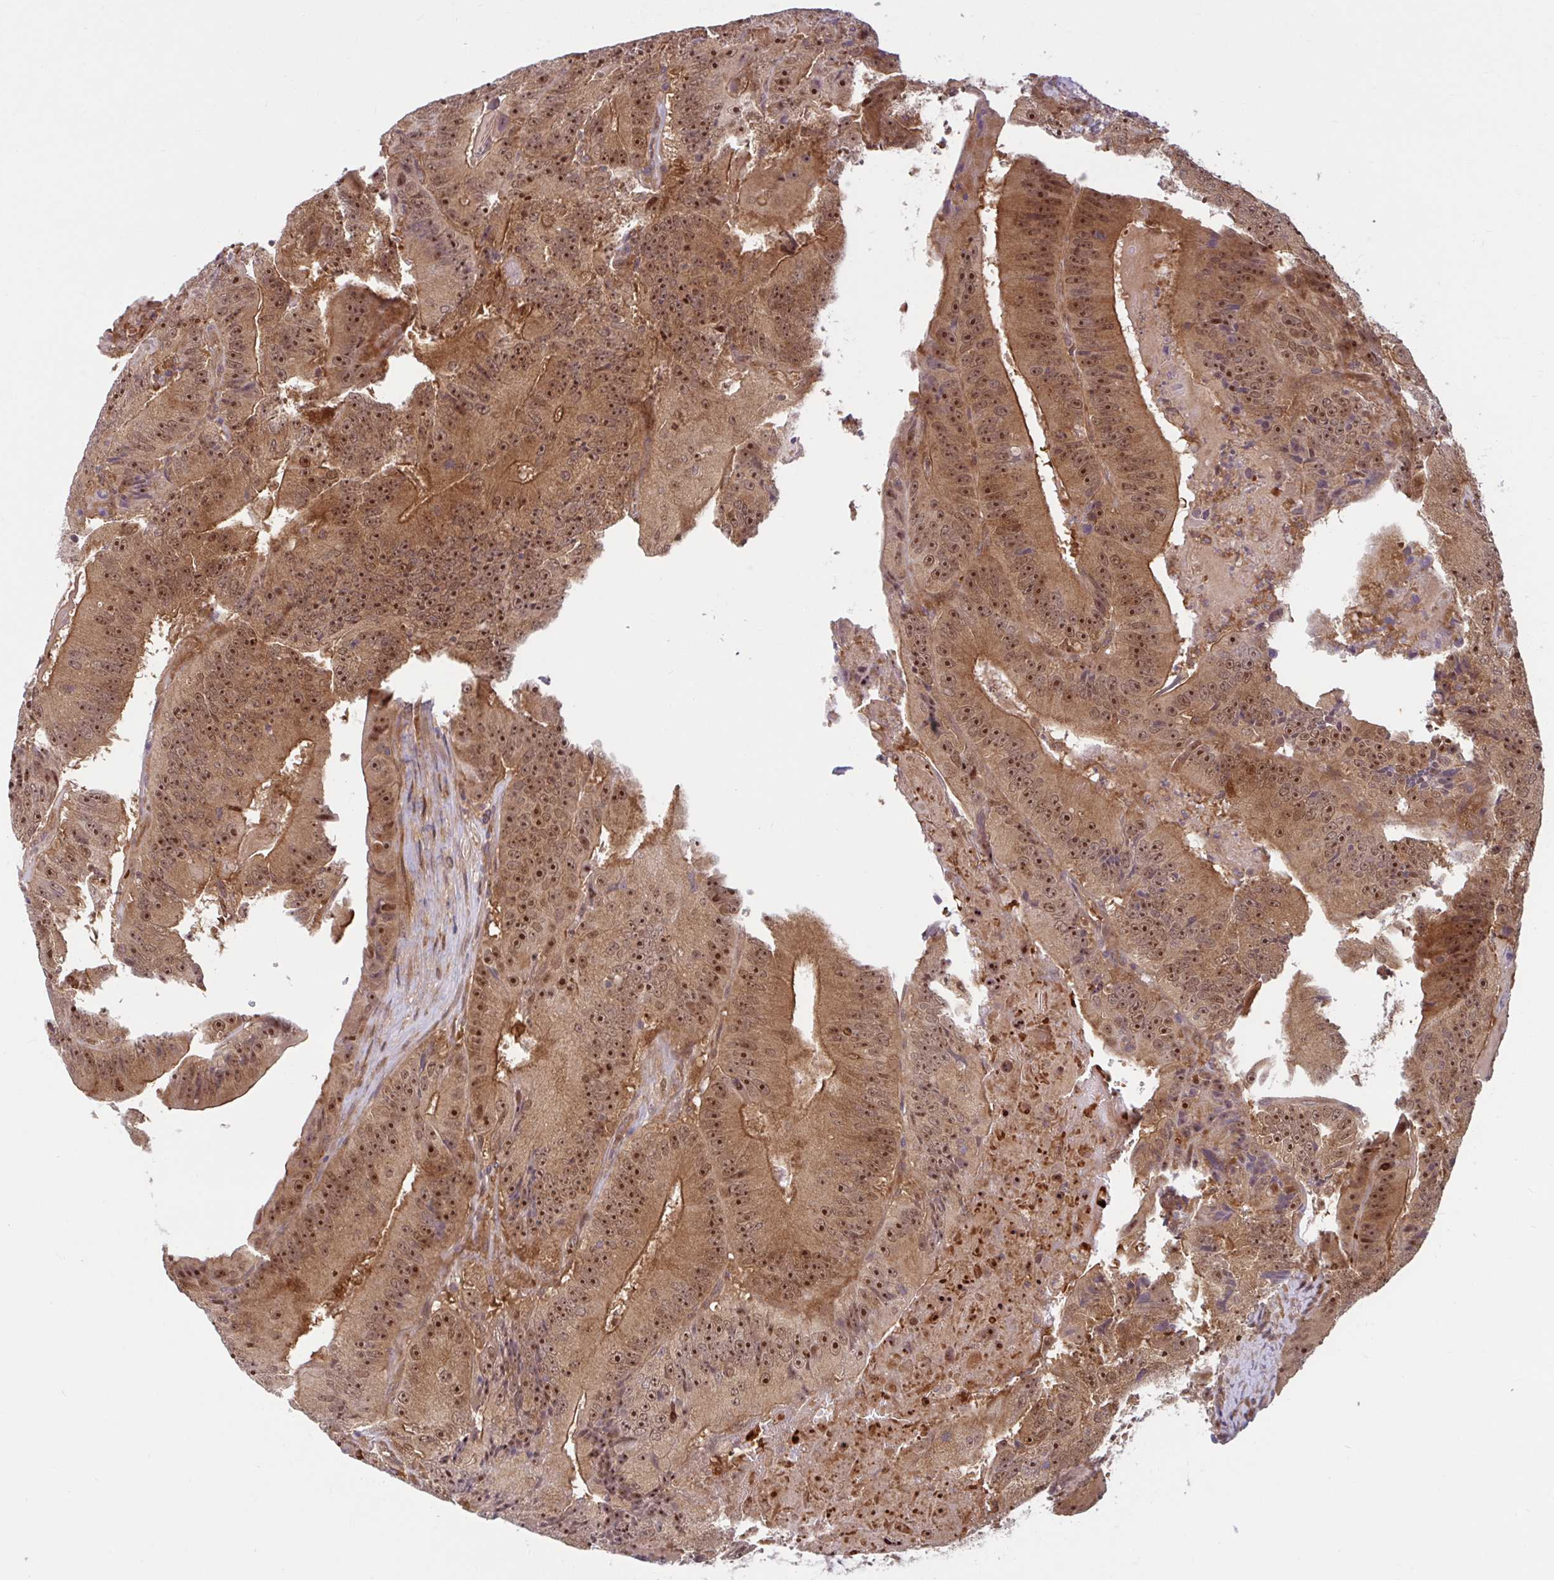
{"staining": {"intensity": "strong", "quantity": ">75%", "location": "cytoplasmic/membranous,nuclear"}, "tissue": "colorectal cancer", "cell_type": "Tumor cells", "image_type": "cancer", "snomed": [{"axis": "morphology", "description": "Adenocarcinoma, NOS"}, {"axis": "topography", "description": "Colon"}], "caption": "Immunohistochemistry of human colorectal cancer (adenocarcinoma) reveals high levels of strong cytoplasmic/membranous and nuclear positivity in approximately >75% of tumor cells.", "gene": "HMBS", "patient": {"sex": "female", "age": 86}}